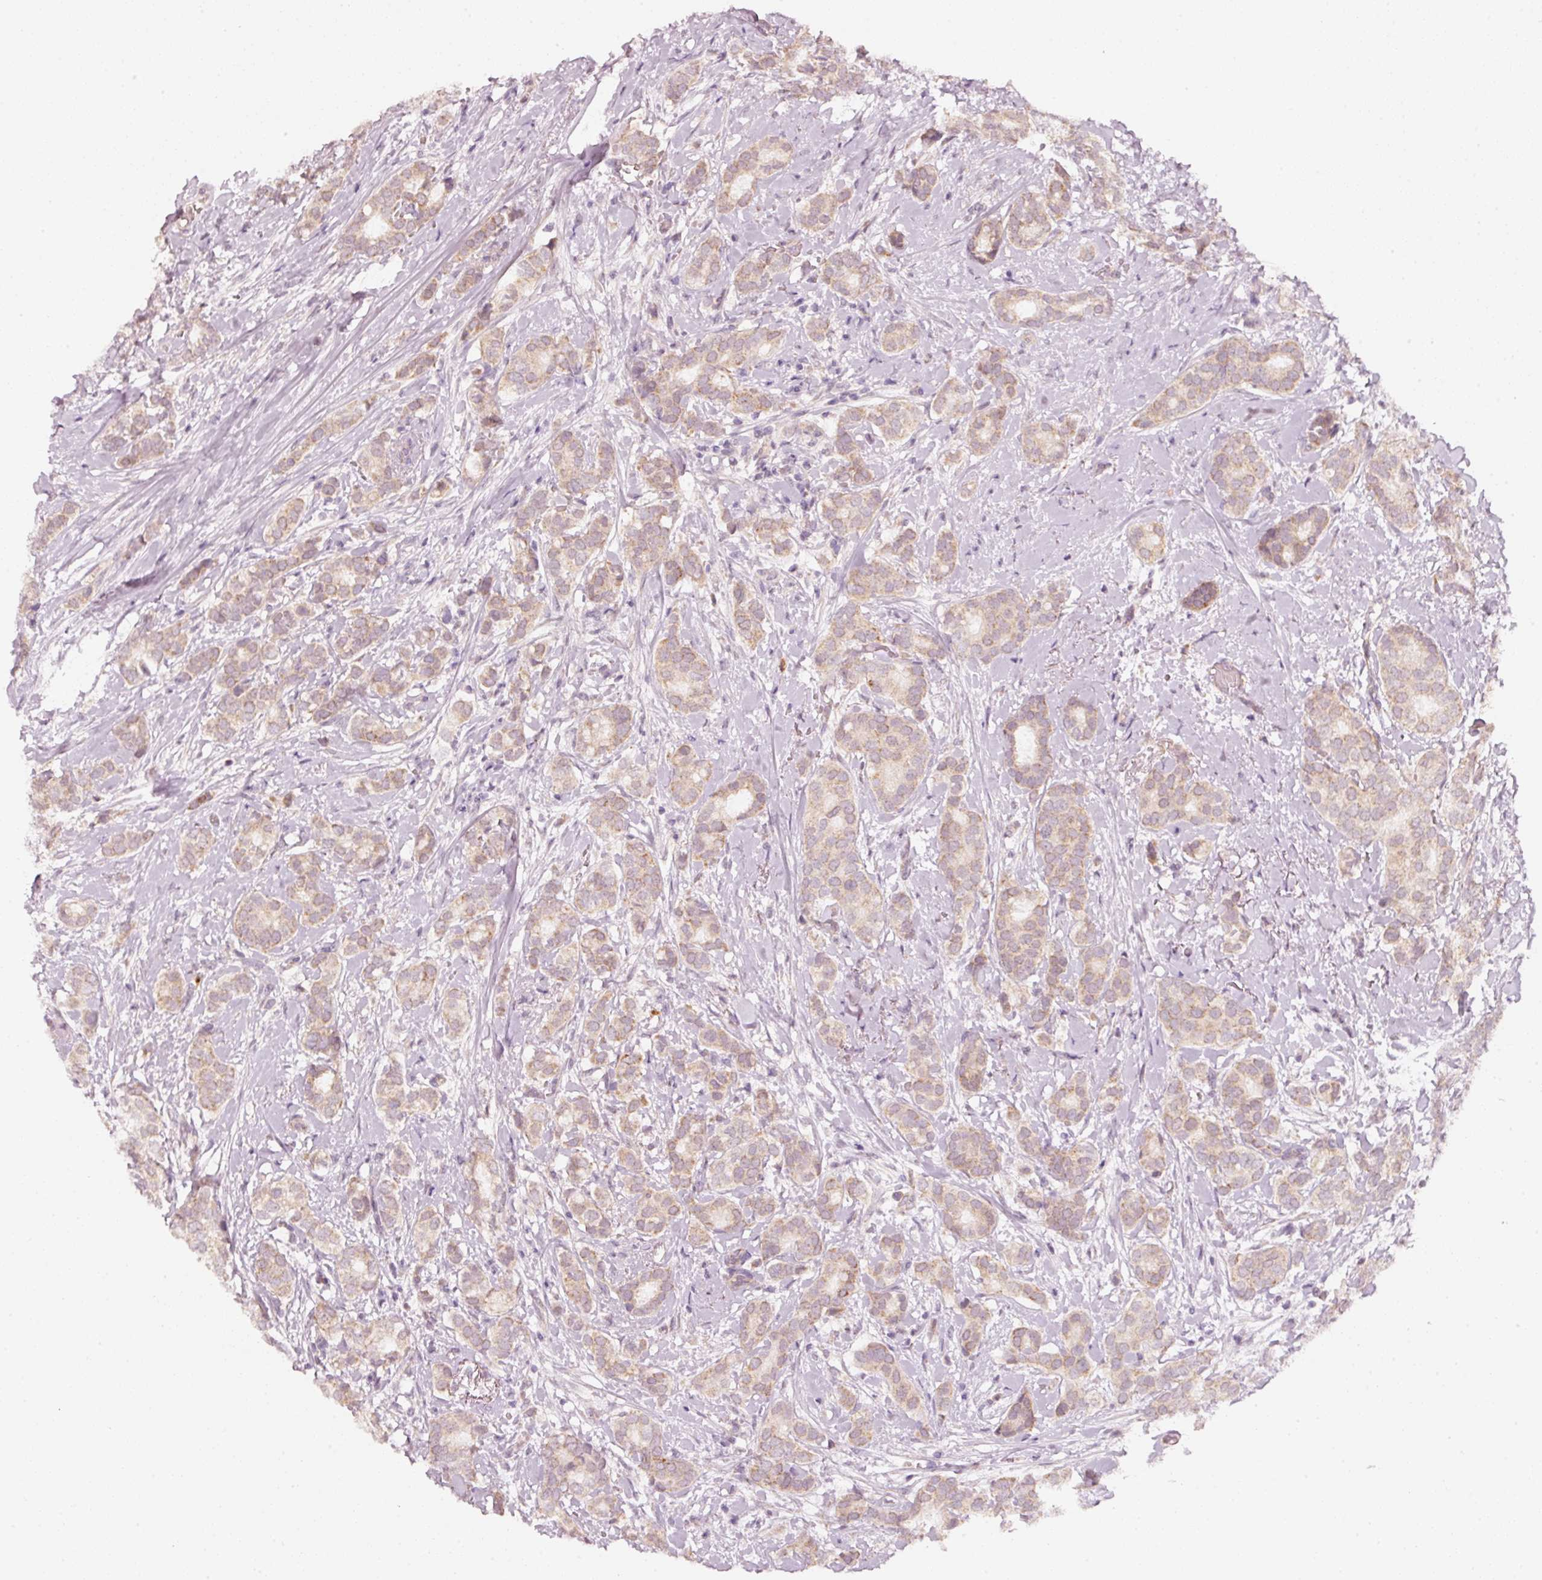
{"staining": {"intensity": "weak", "quantity": "25%-75%", "location": "cytoplasmic/membranous"}, "tissue": "breast cancer", "cell_type": "Tumor cells", "image_type": "cancer", "snomed": [{"axis": "morphology", "description": "Duct carcinoma"}, {"axis": "topography", "description": "Breast"}], "caption": "Immunohistochemical staining of breast cancer (intraductal carcinoma) reveals weak cytoplasmic/membranous protein staining in approximately 25%-75% of tumor cells.", "gene": "ARHGAP22", "patient": {"sex": "female", "age": 73}}